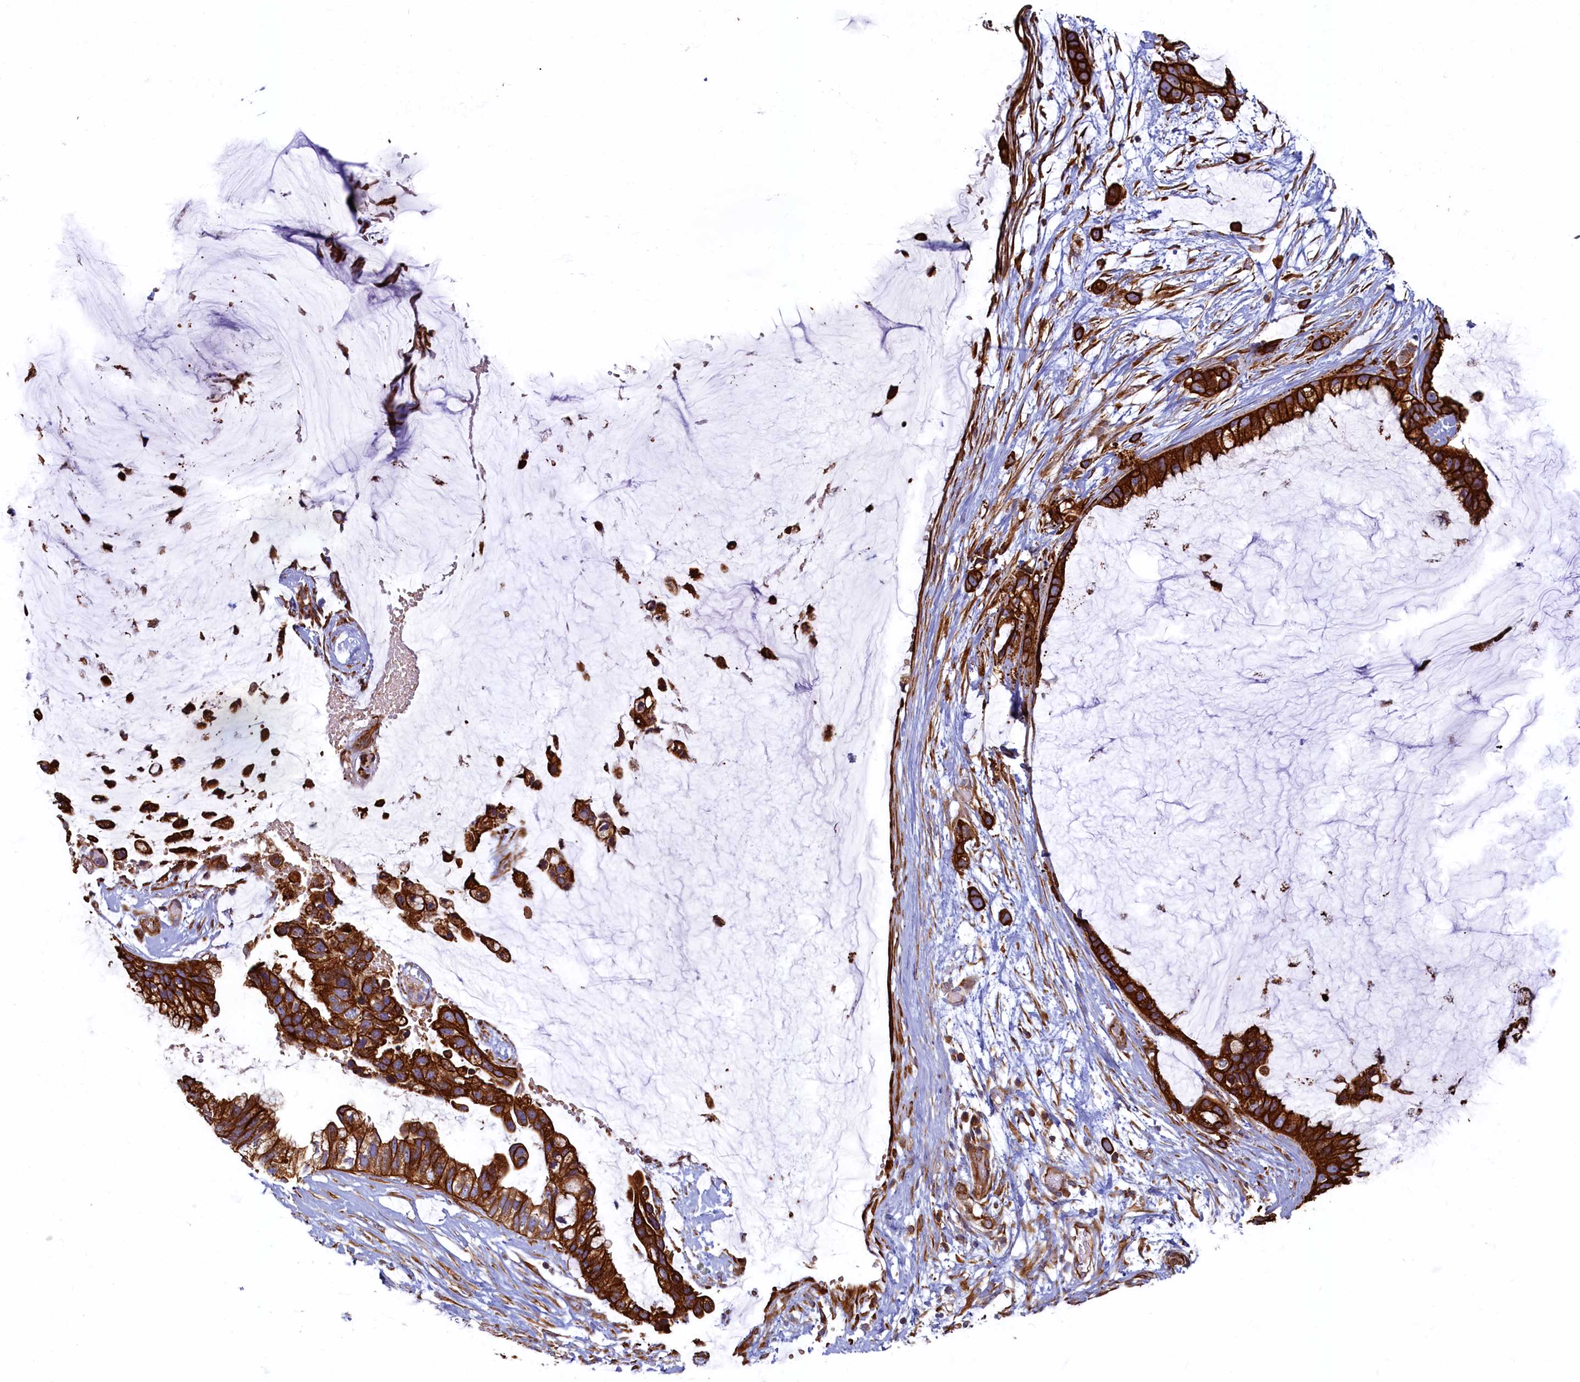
{"staining": {"intensity": "strong", "quantity": ">75%", "location": "cytoplasmic/membranous"}, "tissue": "ovarian cancer", "cell_type": "Tumor cells", "image_type": "cancer", "snomed": [{"axis": "morphology", "description": "Cystadenocarcinoma, mucinous, NOS"}, {"axis": "topography", "description": "Ovary"}], "caption": "Protein positivity by immunohistochemistry (IHC) reveals strong cytoplasmic/membranous staining in about >75% of tumor cells in mucinous cystadenocarcinoma (ovarian).", "gene": "LRRC57", "patient": {"sex": "female", "age": 39}}